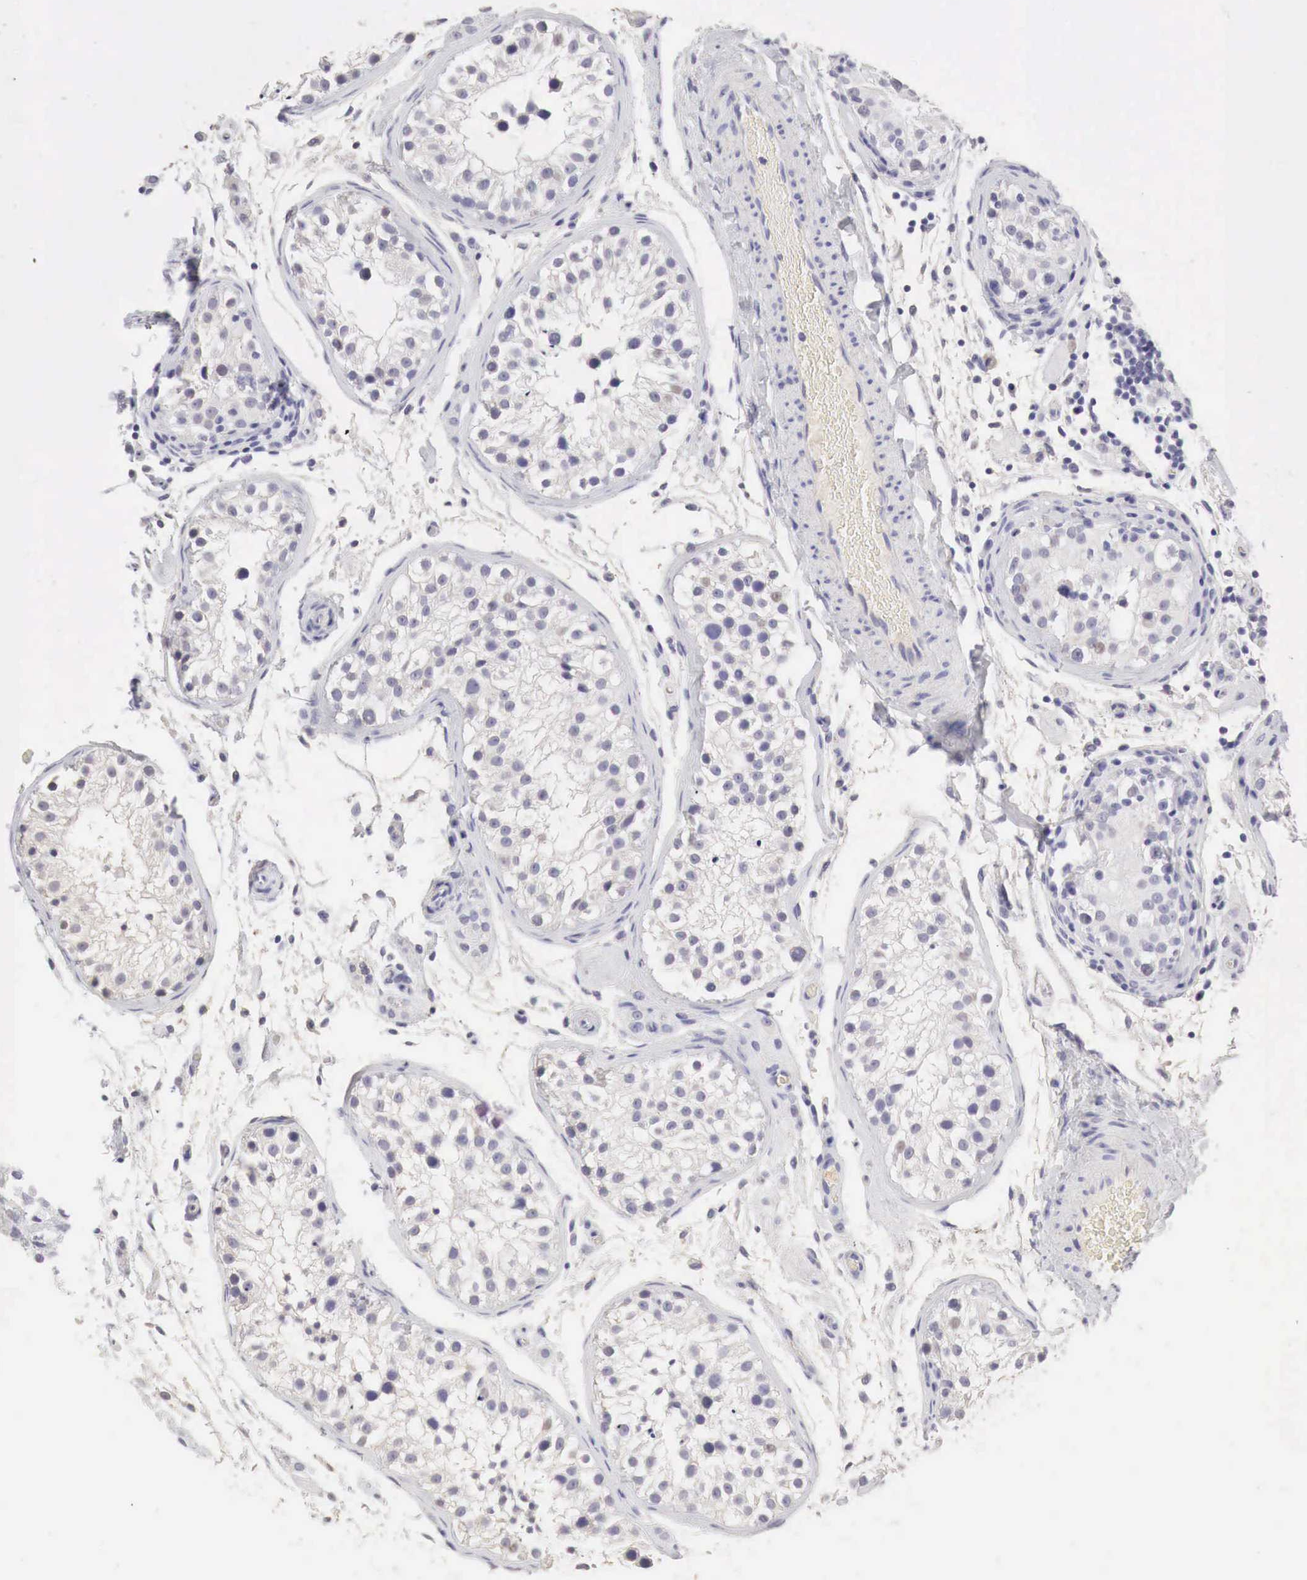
{"staining": {"intensity": "negative", "quantity": "none", "location": "none"}, "tissue": "testis", "cell_type": "Cells in seminiferous ducts", "image_type": "normal", "snomed": [{"axis": "morphology", "description": "Normal tissue, NOS"}, {"axis": "topography", "description": "Testis"}], "caption": "The micrograph displays no significant positivity in cells in seminiferous ducts of testis. (DAB (3,3'-diaminobenzidine) immunohistochemistry with hematoxylin counter stain).", "gene": "OTC", "patient": {"sex": "male", "age": 24}}